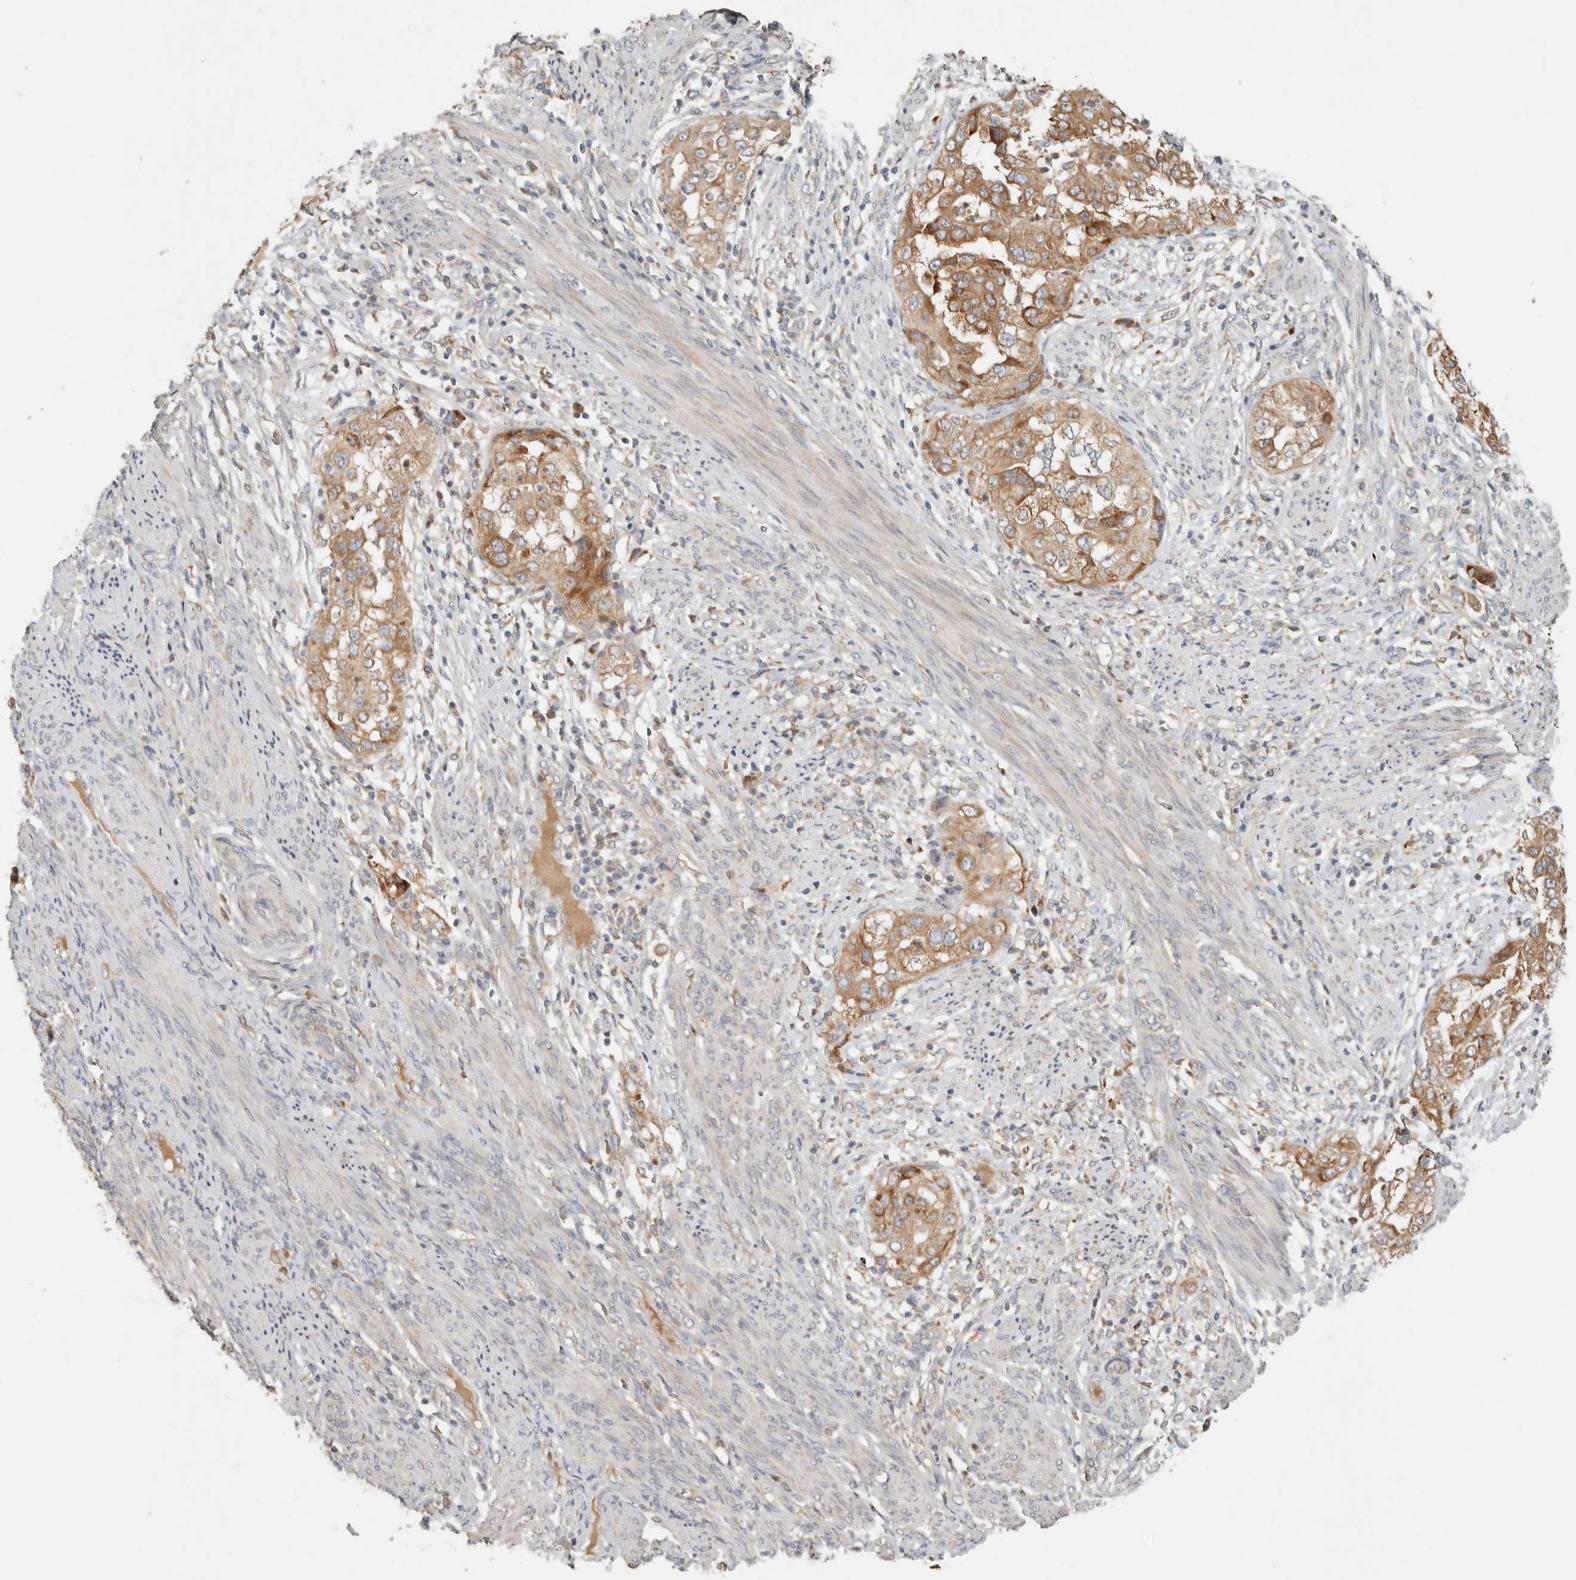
{"staining": {"intensity": "moderate", "quantity": ">75%", "location": "cytoplasmic/membranous"}, "tissue": "endometrial cancer", "cell_type": "Tumor cells", "image_type": "cancer", "snomed": [{"axis": "morphology", "description": "Adenocarcinoma, NOS"}, {"axis": "topography", "description": "Endometrium"}], "caption": "Immunohistochemical staining of human adenocarcinoma (endometrial) shows medium levels of moderate cytoplasmic/membranous protein expression in approximately >75% of tumor cells.", "gene": "ARHGEF10L", "patient": {"sex": "female", "age": 85}}